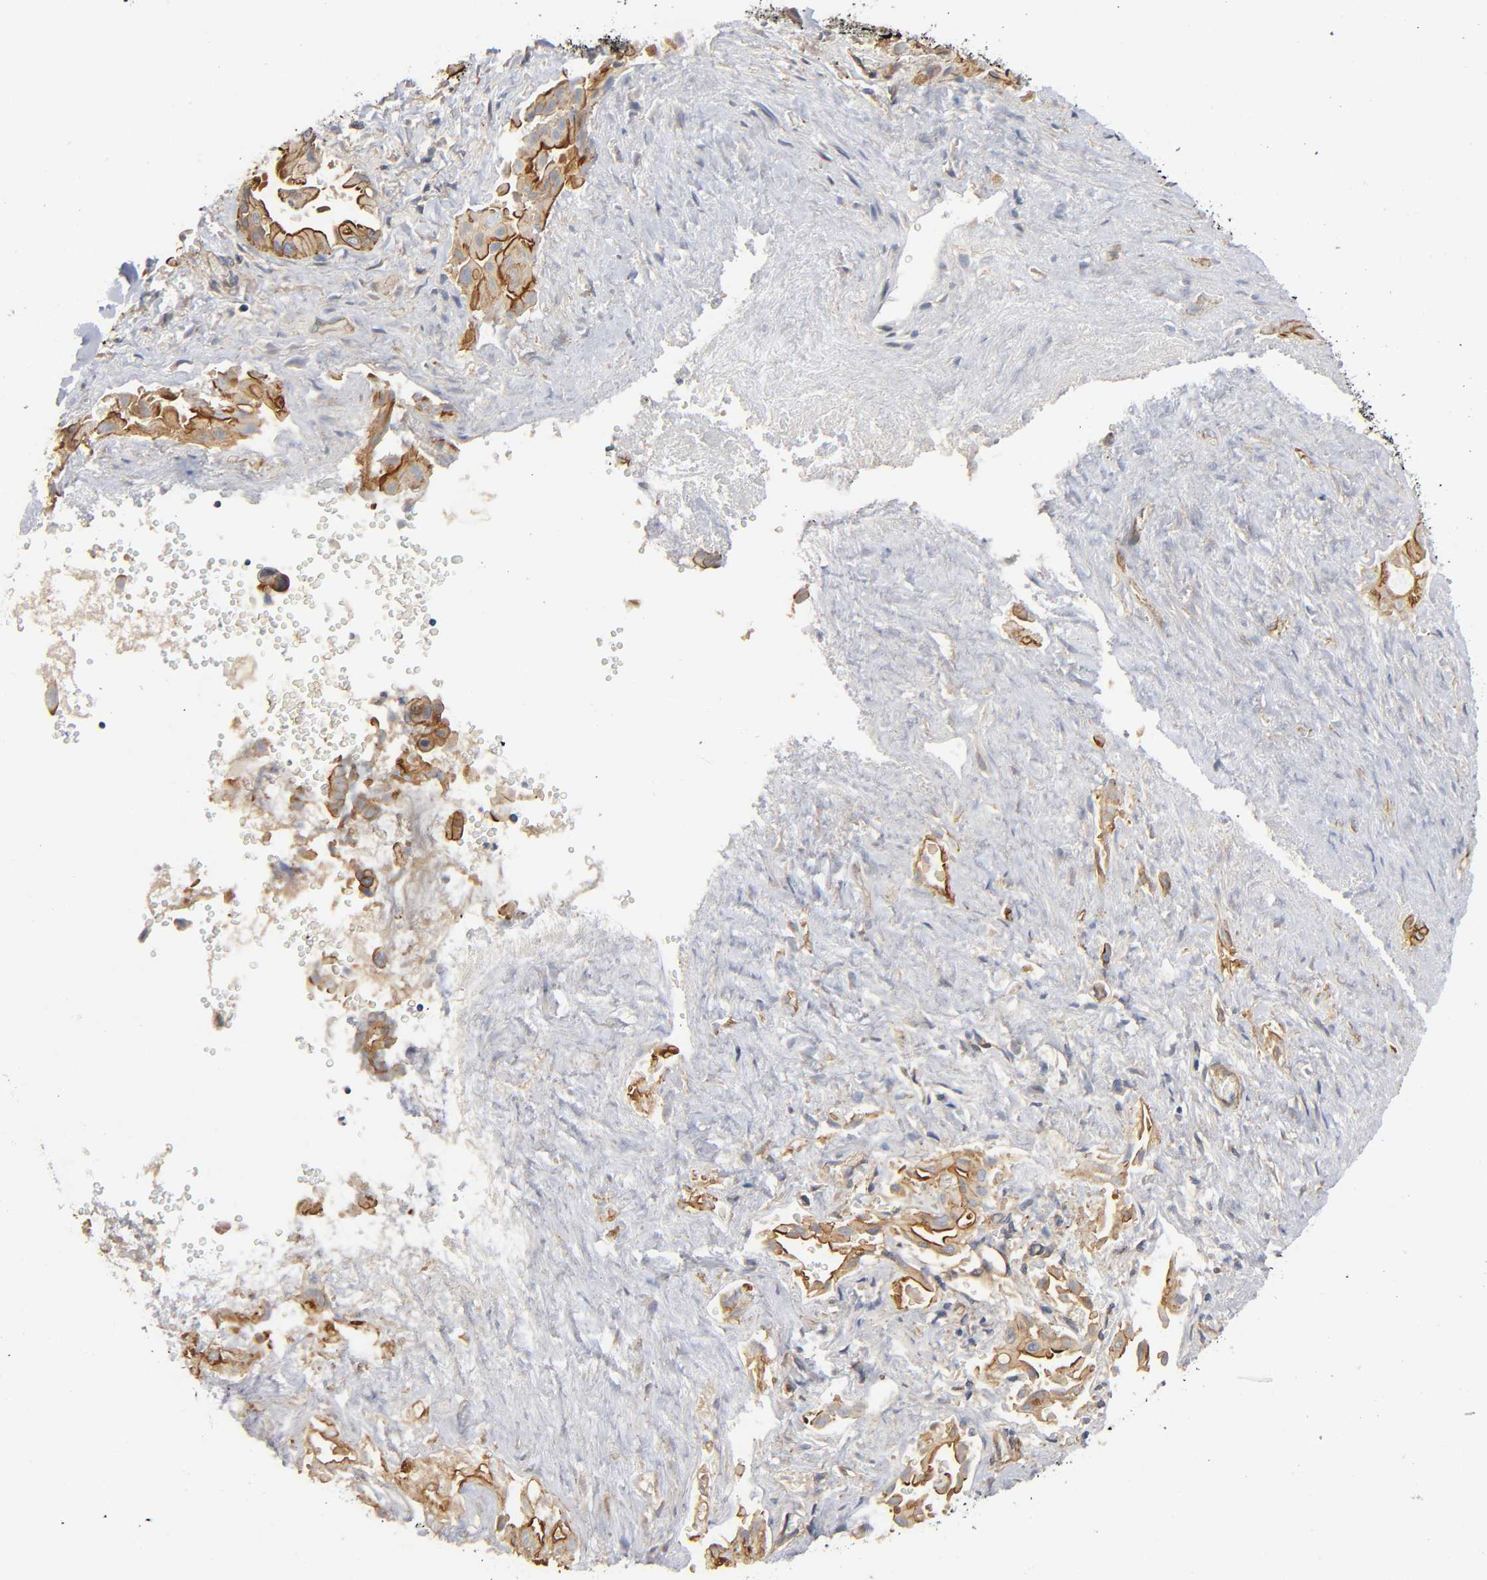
{"staining": {"intensity": "moderate", "quantity": ">75%", "location": "cytoplasmic/membranous"}, "tissue": "liver cancer", "cell_type": "Tumor cells", "image_type": "cancer", "snomed": [{"axis": "morphology", "description": "Cholangiocarcinoma"}, {"axis": "topography", "description": "Liver"}], "caption": "IHC (DAB) staining of liver cancer demonstrates moderate cytoplasmic/membranous protein staining in approximately >75% of tumor cells.", "gene": "MARS1", "patient": {"sex": "male", "age": 58}}